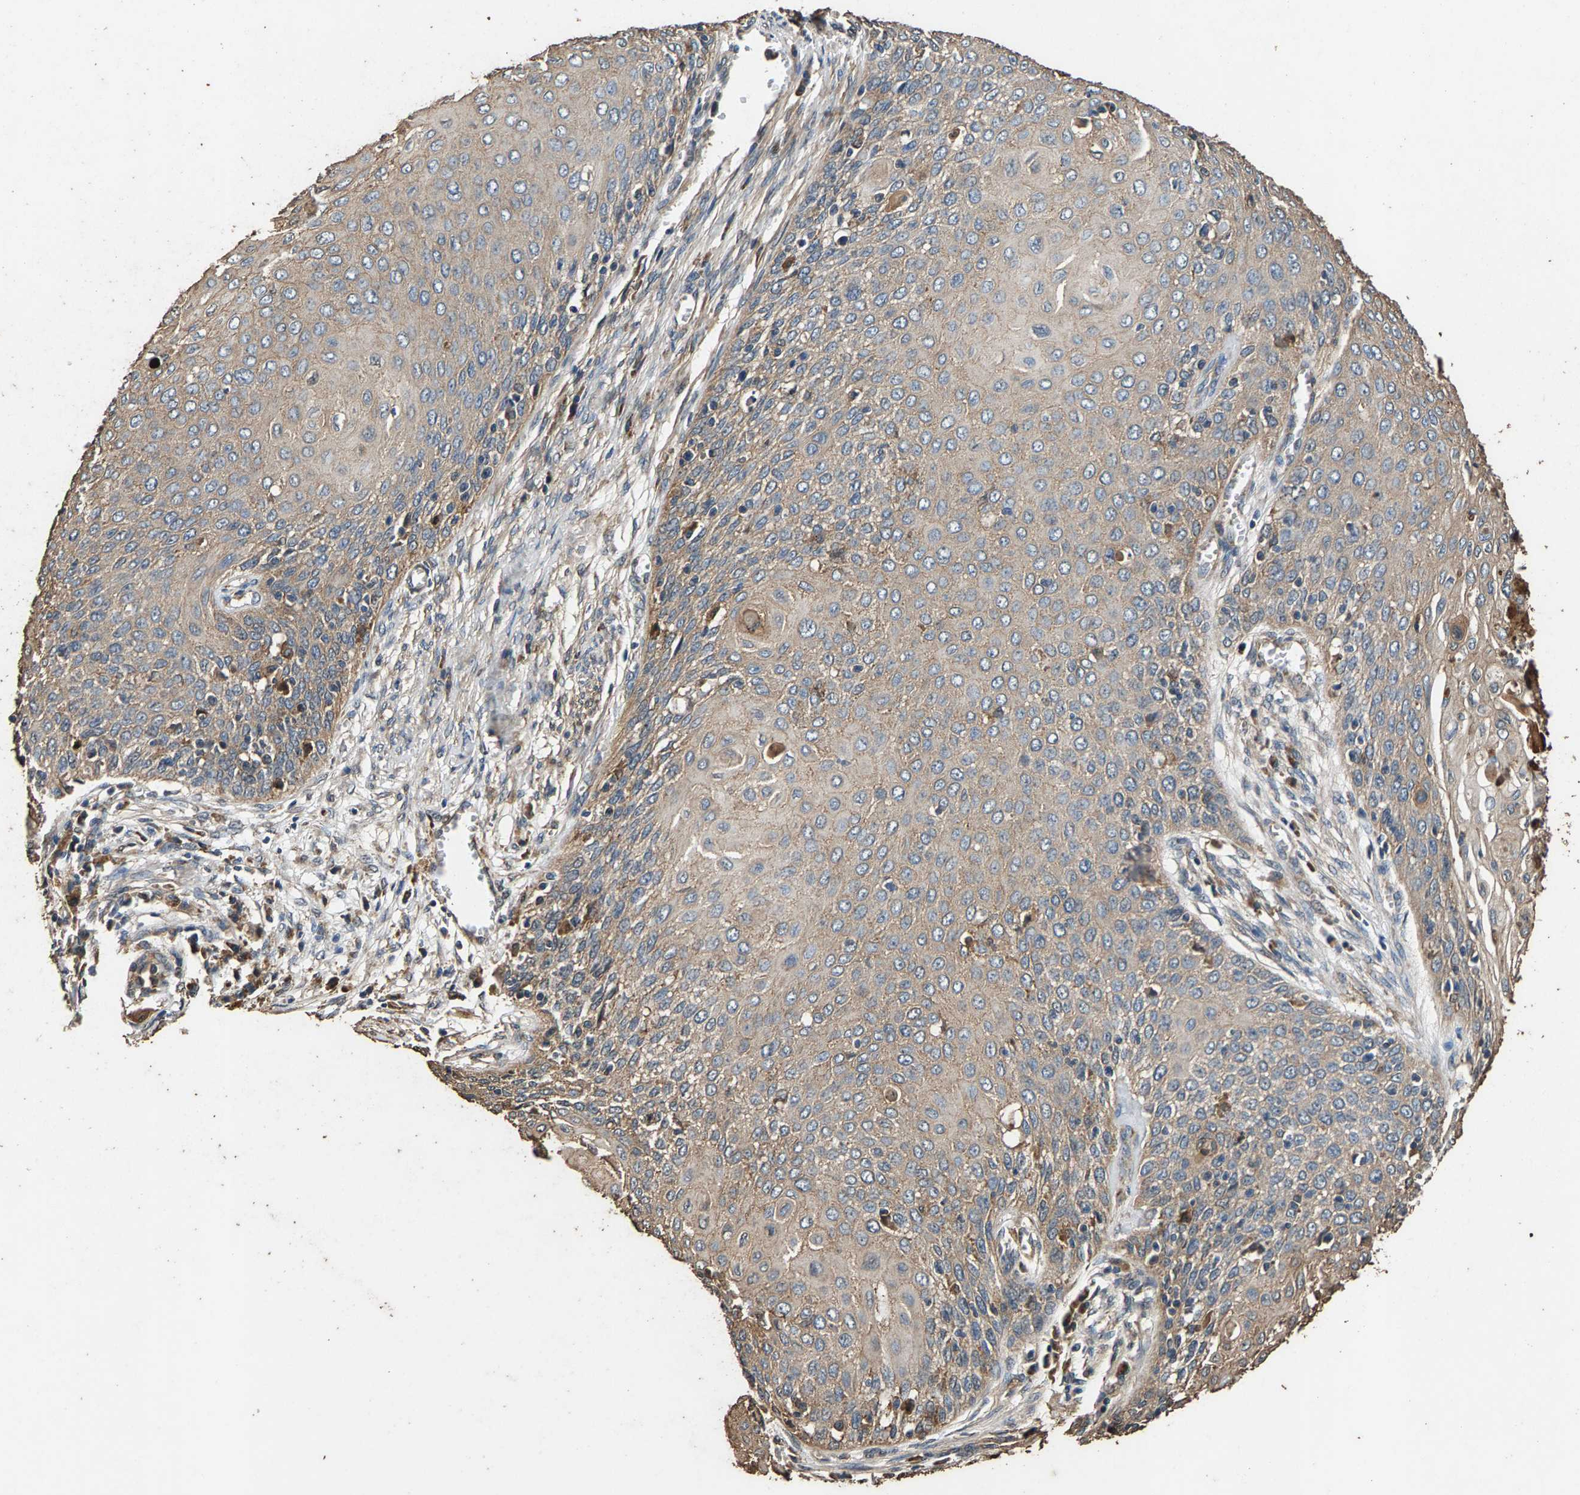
{"staining": {"intensity": "weak", "quantity": "25%-75%", "location": "cytoplasmic/membranous"}, "tissue": "cervical cancer", "cell_type": "Tumor cells", "image_type": "cancer", "snomed": [{"axis": "morphology", "description": "Squamous cell carcinoma, NOS"}, {"axis": "topography", "description": "Cervix"}], "caption": "The photomicrograph displays staining of cervical cancer (squamous cell carcinoma), revealing weak cytoplasmic/membranous protein positivity (brown color) within tumor cells.", "gene": "MRPL27", "patient": {"sex": "female", "age": 39}}